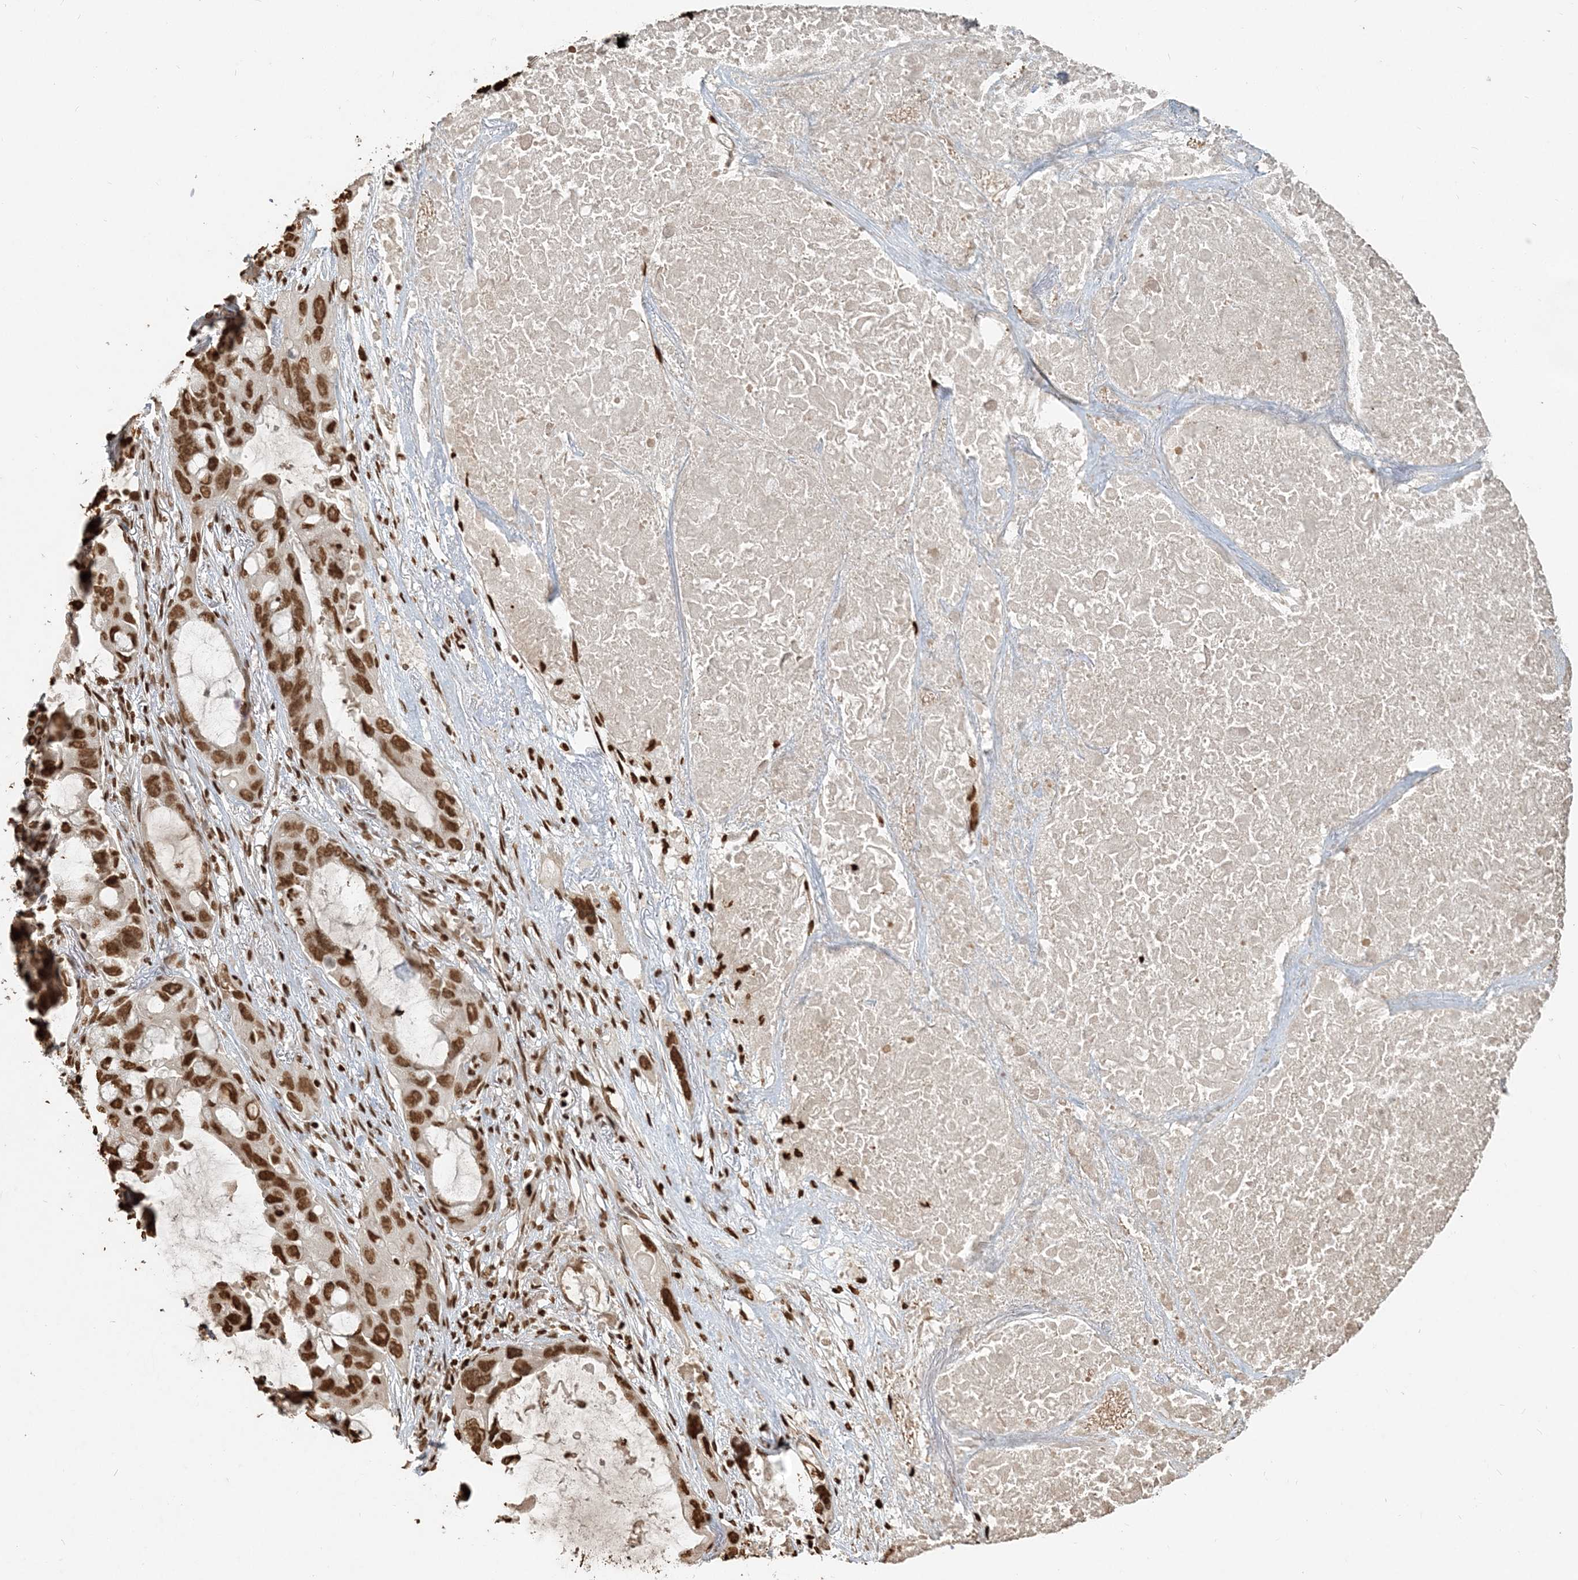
{"staining": {"intensity": "moderate", "quantity": ">75%", "location": "nuclear"}, "tissue": "lung cancer", "cell_type": "Tumor cells", "image_type": "cancer", "snomed": [{"axis": "morphology", "description": "Squamous cell carcinoma, NOS"}, {"axis": "topography", "description": "Lung"}], "caption": "Protein expression analysis of human lung cancer reveals moderate nuclear positivity in about >75% of tumor cells. Using DAB (3,3'-diaminobenzidine) (brown) and hematoxylin (blue) stains, captured at high magnification using brightfield microscopy.", "gene": "H3-3B", "patient": {"sex": "female", "age": 73}}